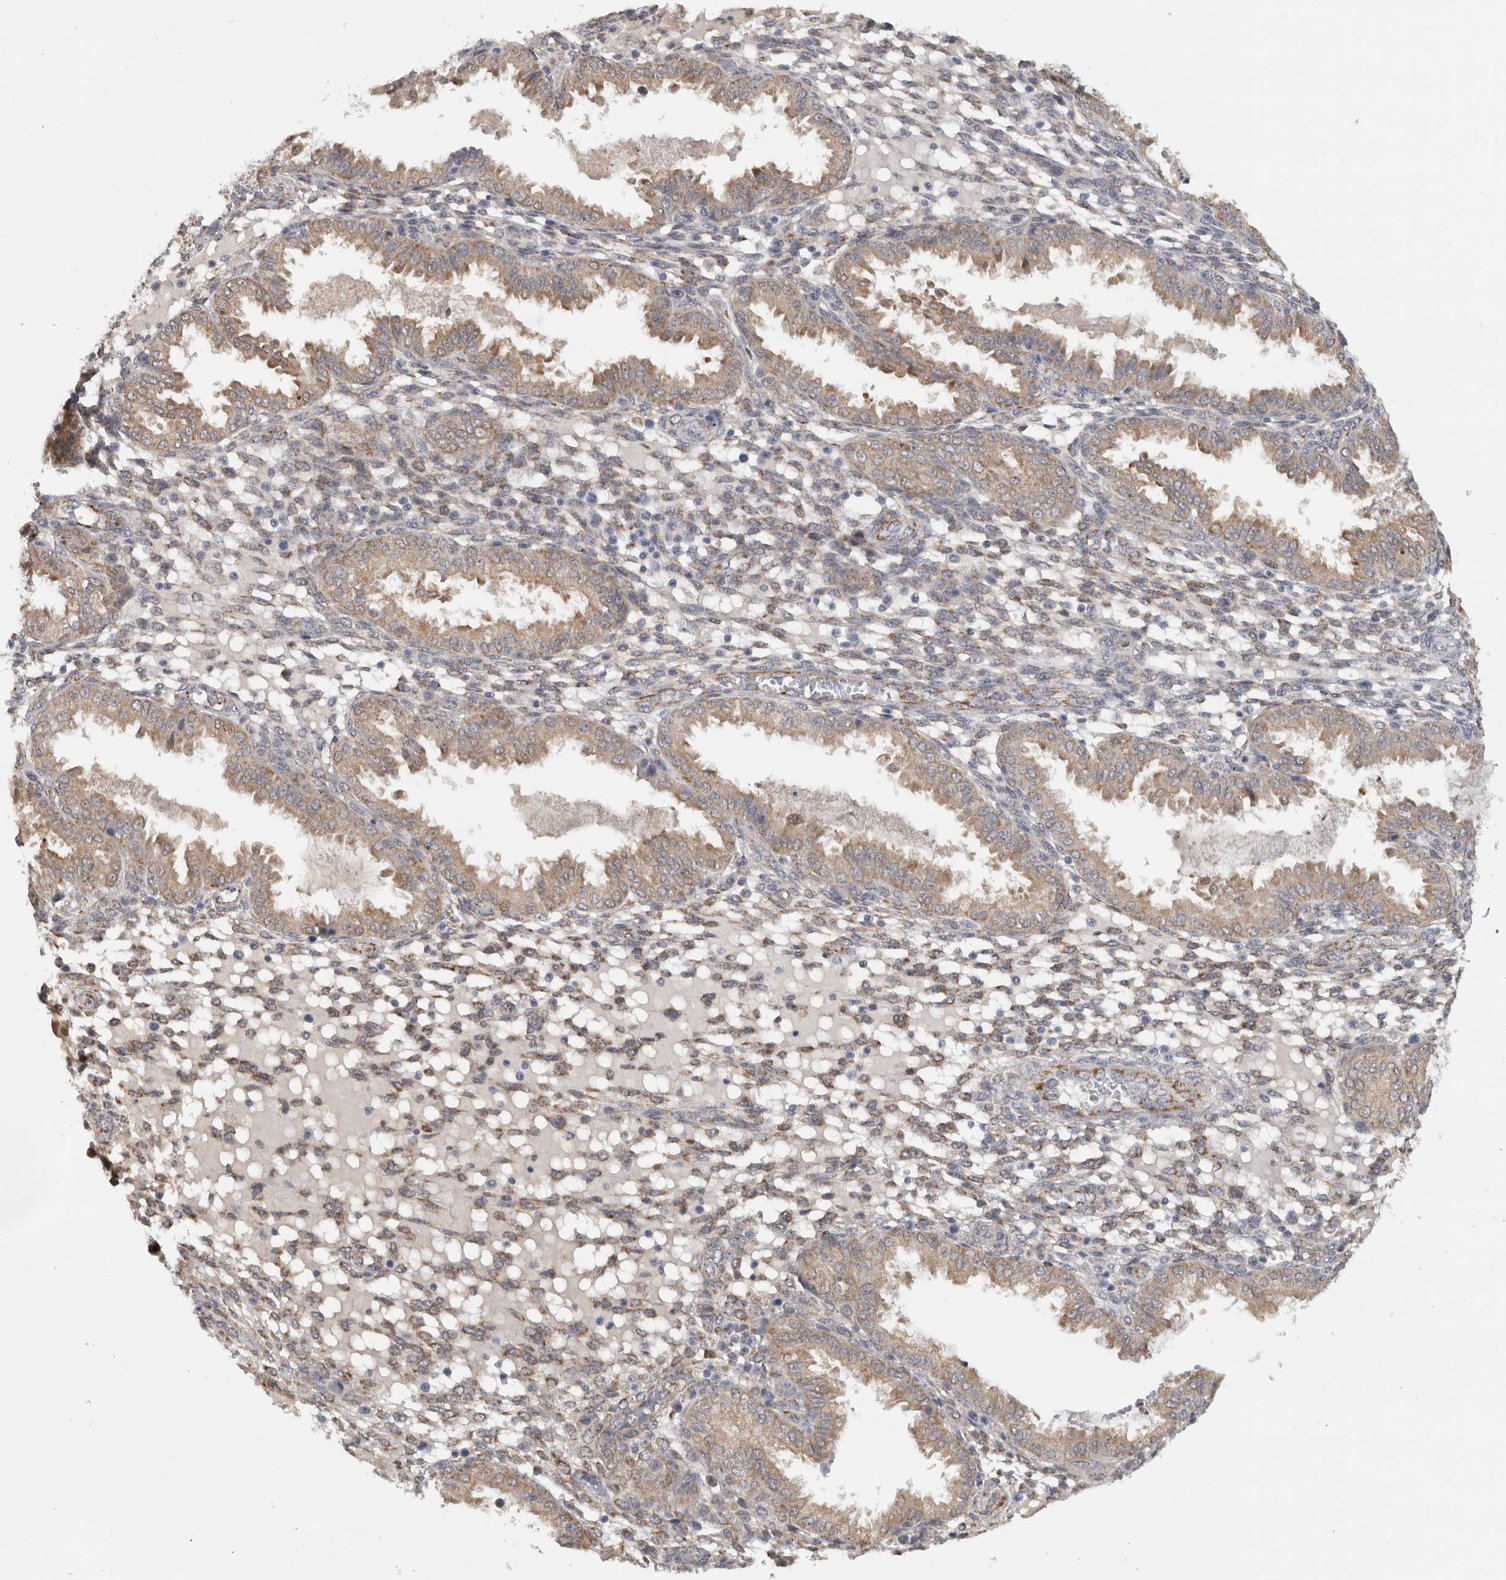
{"staining": {"intensity": "moderate", "quantity": "25%-75%", "location": "cytoplasmic/membranous"}, "tissue": "endometrium", "cell_type": "Cells in endometrial stroma", "image_type": "normal", "snomed": [{"axis": "morphology", "description": "Normal tissue, NOS"}, {"axis": "topography", "description": "Endometrium"}], "caption": "Immunohistochemistry (DAB) staining of unremarkable human endometrium displays moderate cytoplasmic/membranous protein staining in about 25%-75% of cells in endometrial stroma. The protein of interest is stained brown, and the nuclei are stained in blue (DAB (3,3'-diaminobenzidine) IHC with brightfield microscopy, high magnification).", "gene": "DYRK2", "patient": {"sex": "female", "age": 33}}